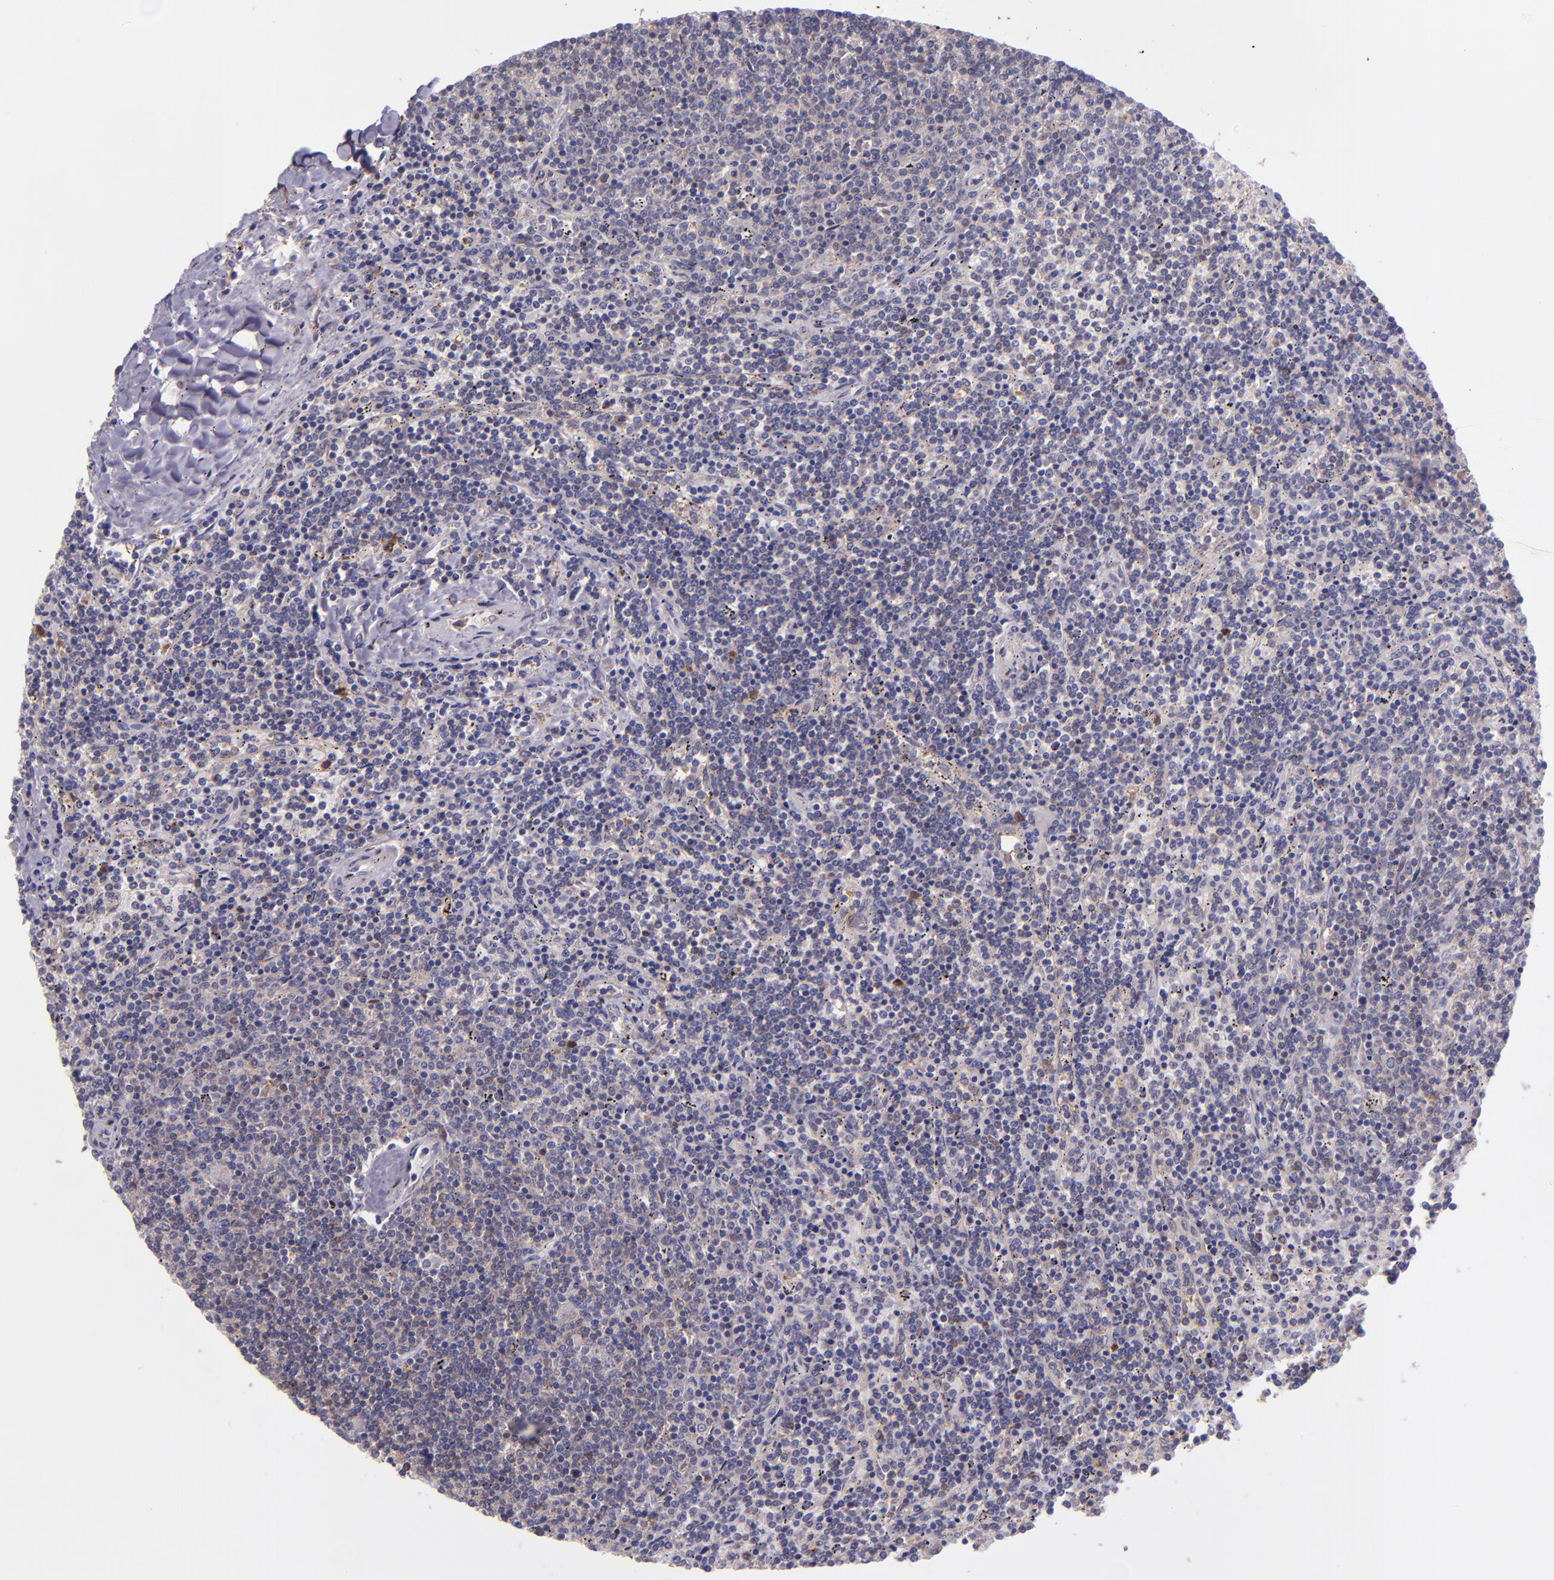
{"staining": {"intensity": "moderate", "quantity": "<25%", "location": "cytoplasmic/membranous"}, "tissue": "lymphoma", "cell_type": "Tumor cells", "image_type": "cancer", "snomed": [{"axis": "morphology", "description": "Malignant lymphoma, non-Hodgkin's type, Low grade"}, {"axis": "topography", "description": "Spleen"}], "caption": "This photomicrograph reveals malignant lymphoma, non-Hodgkin's type (low-grade) stained with IHC to label a protein in brown. The cytoplasmic/membranous of tumor cells show moderate positivity for the protein. Nuclei are counter-stained blue.", "gene": "WASHC1", "patient": {"sex": "female", "age": 50}}